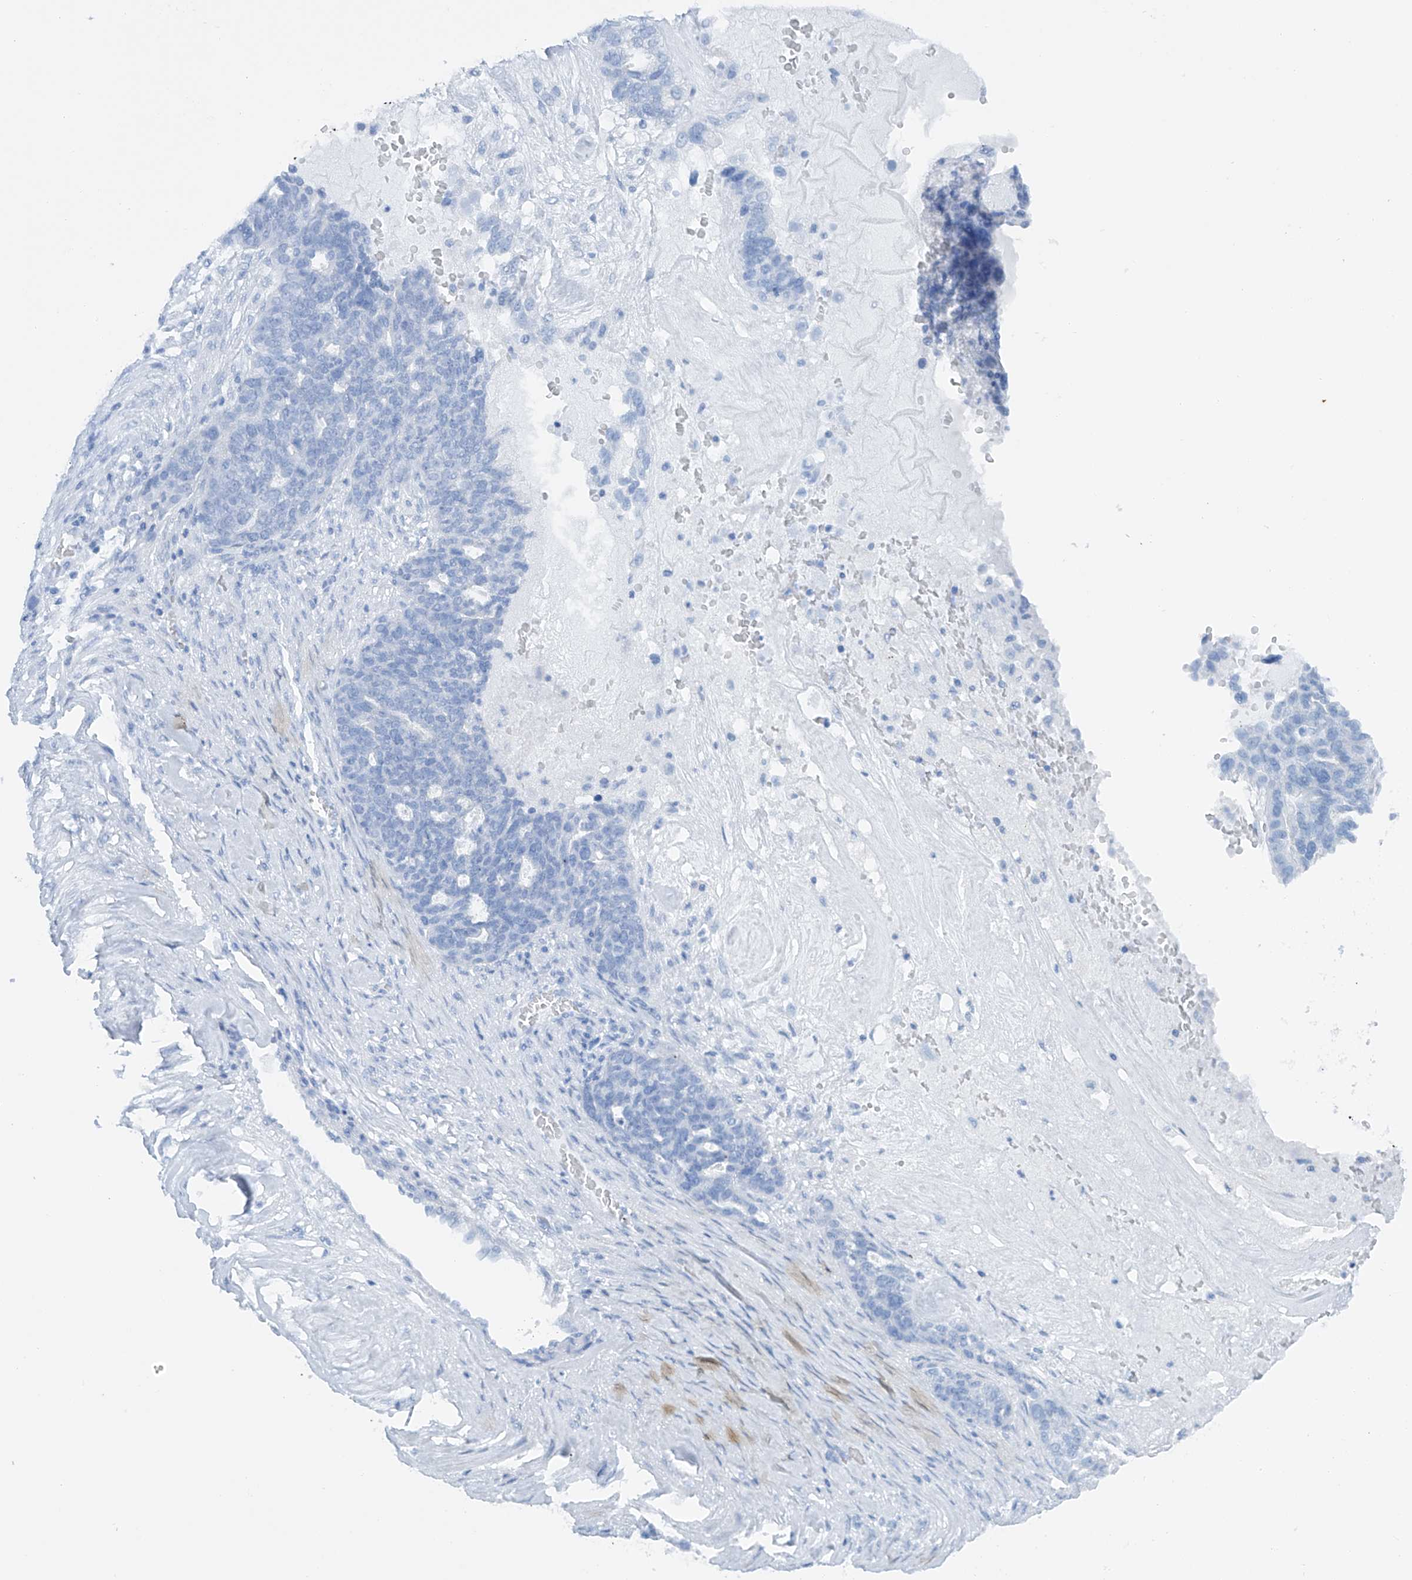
{"staining": {"intensity": "negative", "quantity": "none", "location": "none"}, "tissue": "ovarian cancer", "cell_type": "Tumor cells", "image_type": "cancer", "snomed": [{"axis": "morphology", "description": "Cystadenocarcinoma, serous, NOS"}, {"axis": "topography", "description": "Ovary"}], "caption": "A photomicrograph of human ovarian serous cystadenocarcinoma is negative for staining in tumor cells. (Brightfield microscopy of DAB (3,3'-diaminobenzidine) IHC at high magnification).", "gene": "MAGI1", "patient": {"sex": "female", "age": 59}}